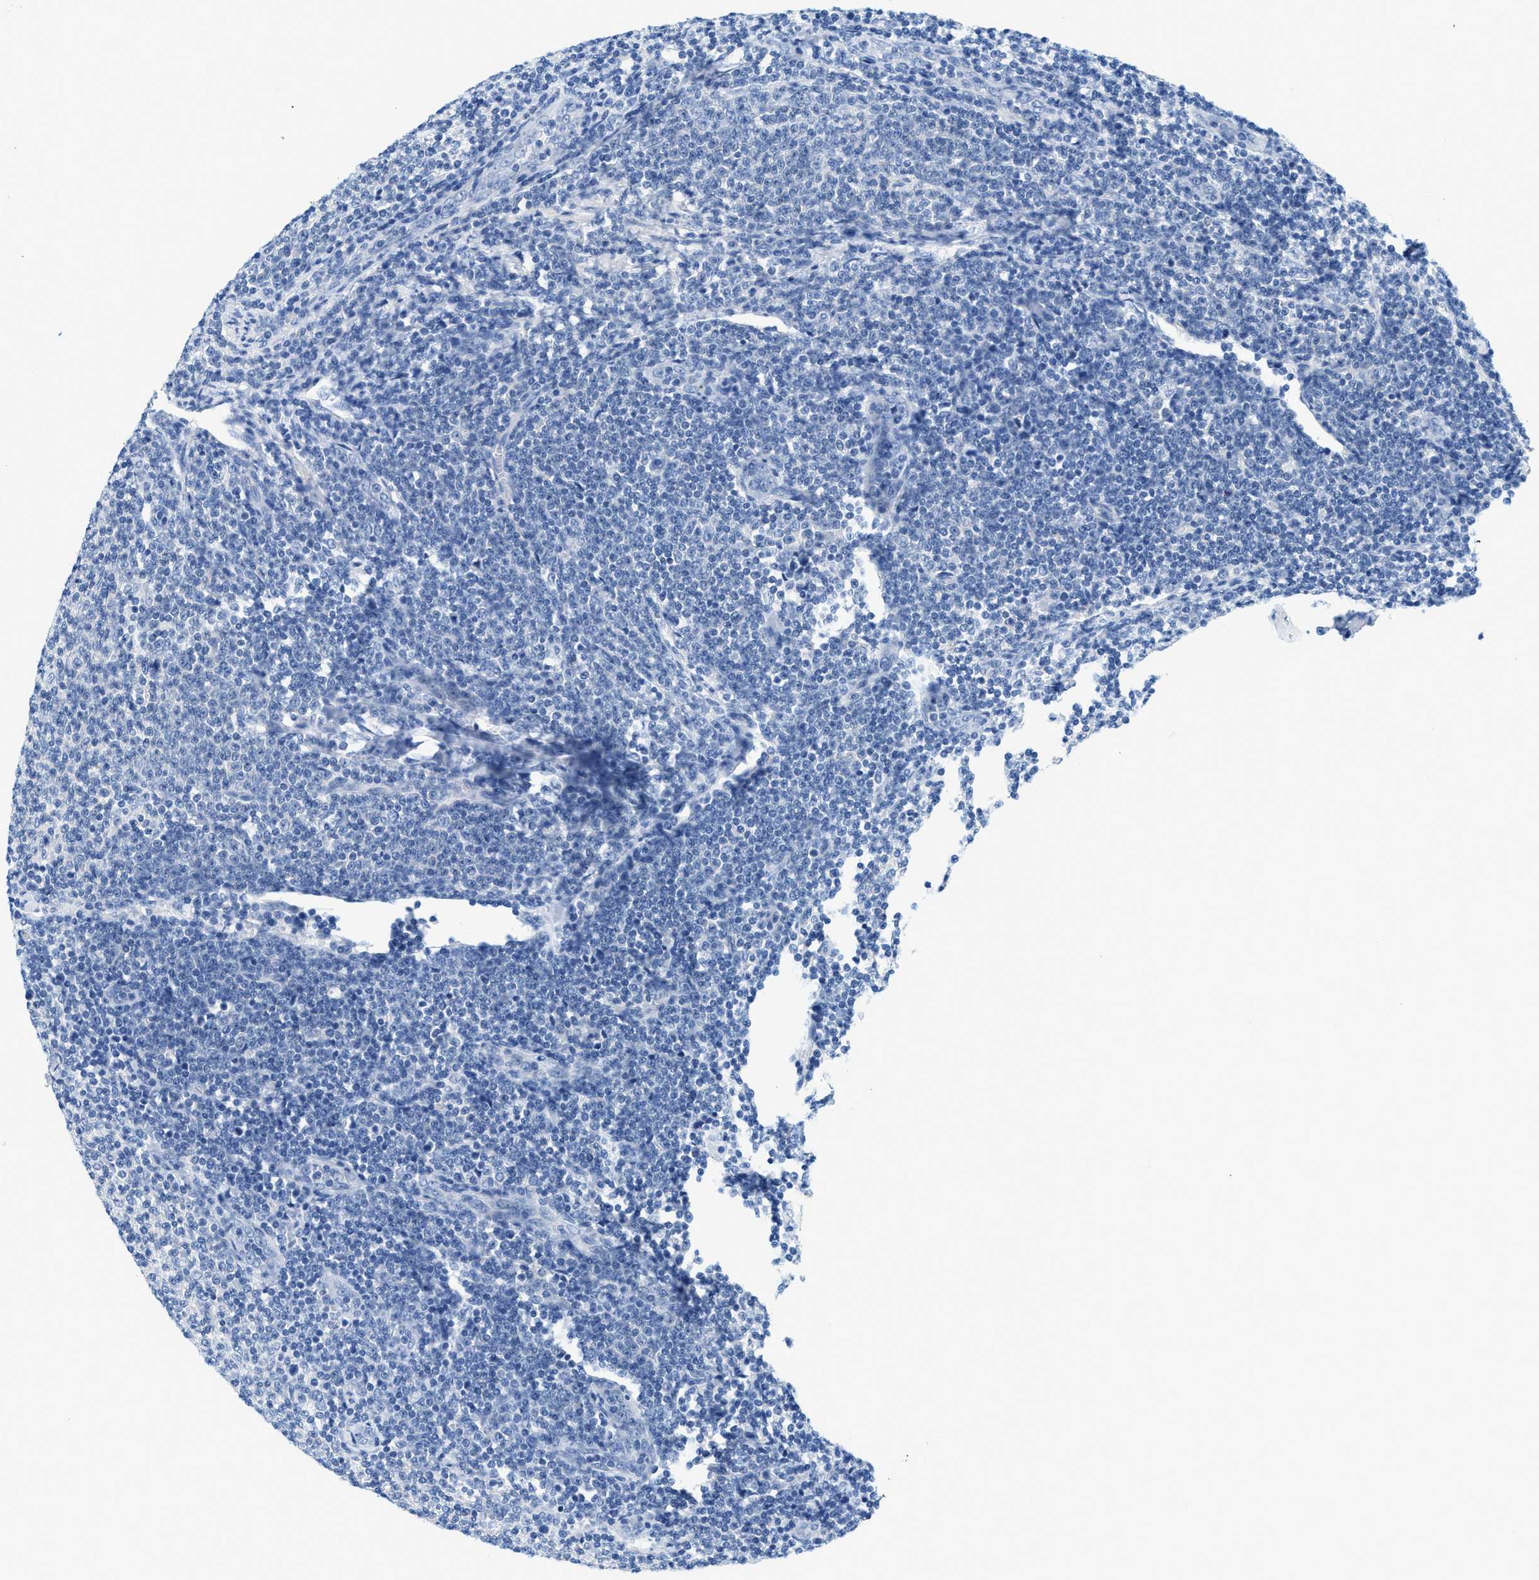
{"staining": {"intensity": "negative", "quantity": "none", "location": "none"}, "tissue": "lymphoma", "cell_type": "Tumor cells", "image_type": "cancer", "snomed": [{"axis": "morphology", "description": "Malignant lymphoma, non-Hodgkin's type, Low grade"}, {"axis": "topography", "description": "Lymph node"}], "caption": "This is an IHC histopathology image of malignant lymphoma, non-Hodgkin's type (low-grade). There is no positivity in tumor cells.", "gene": "BPGM", "patient": {"sex": "male", "age": 66}}